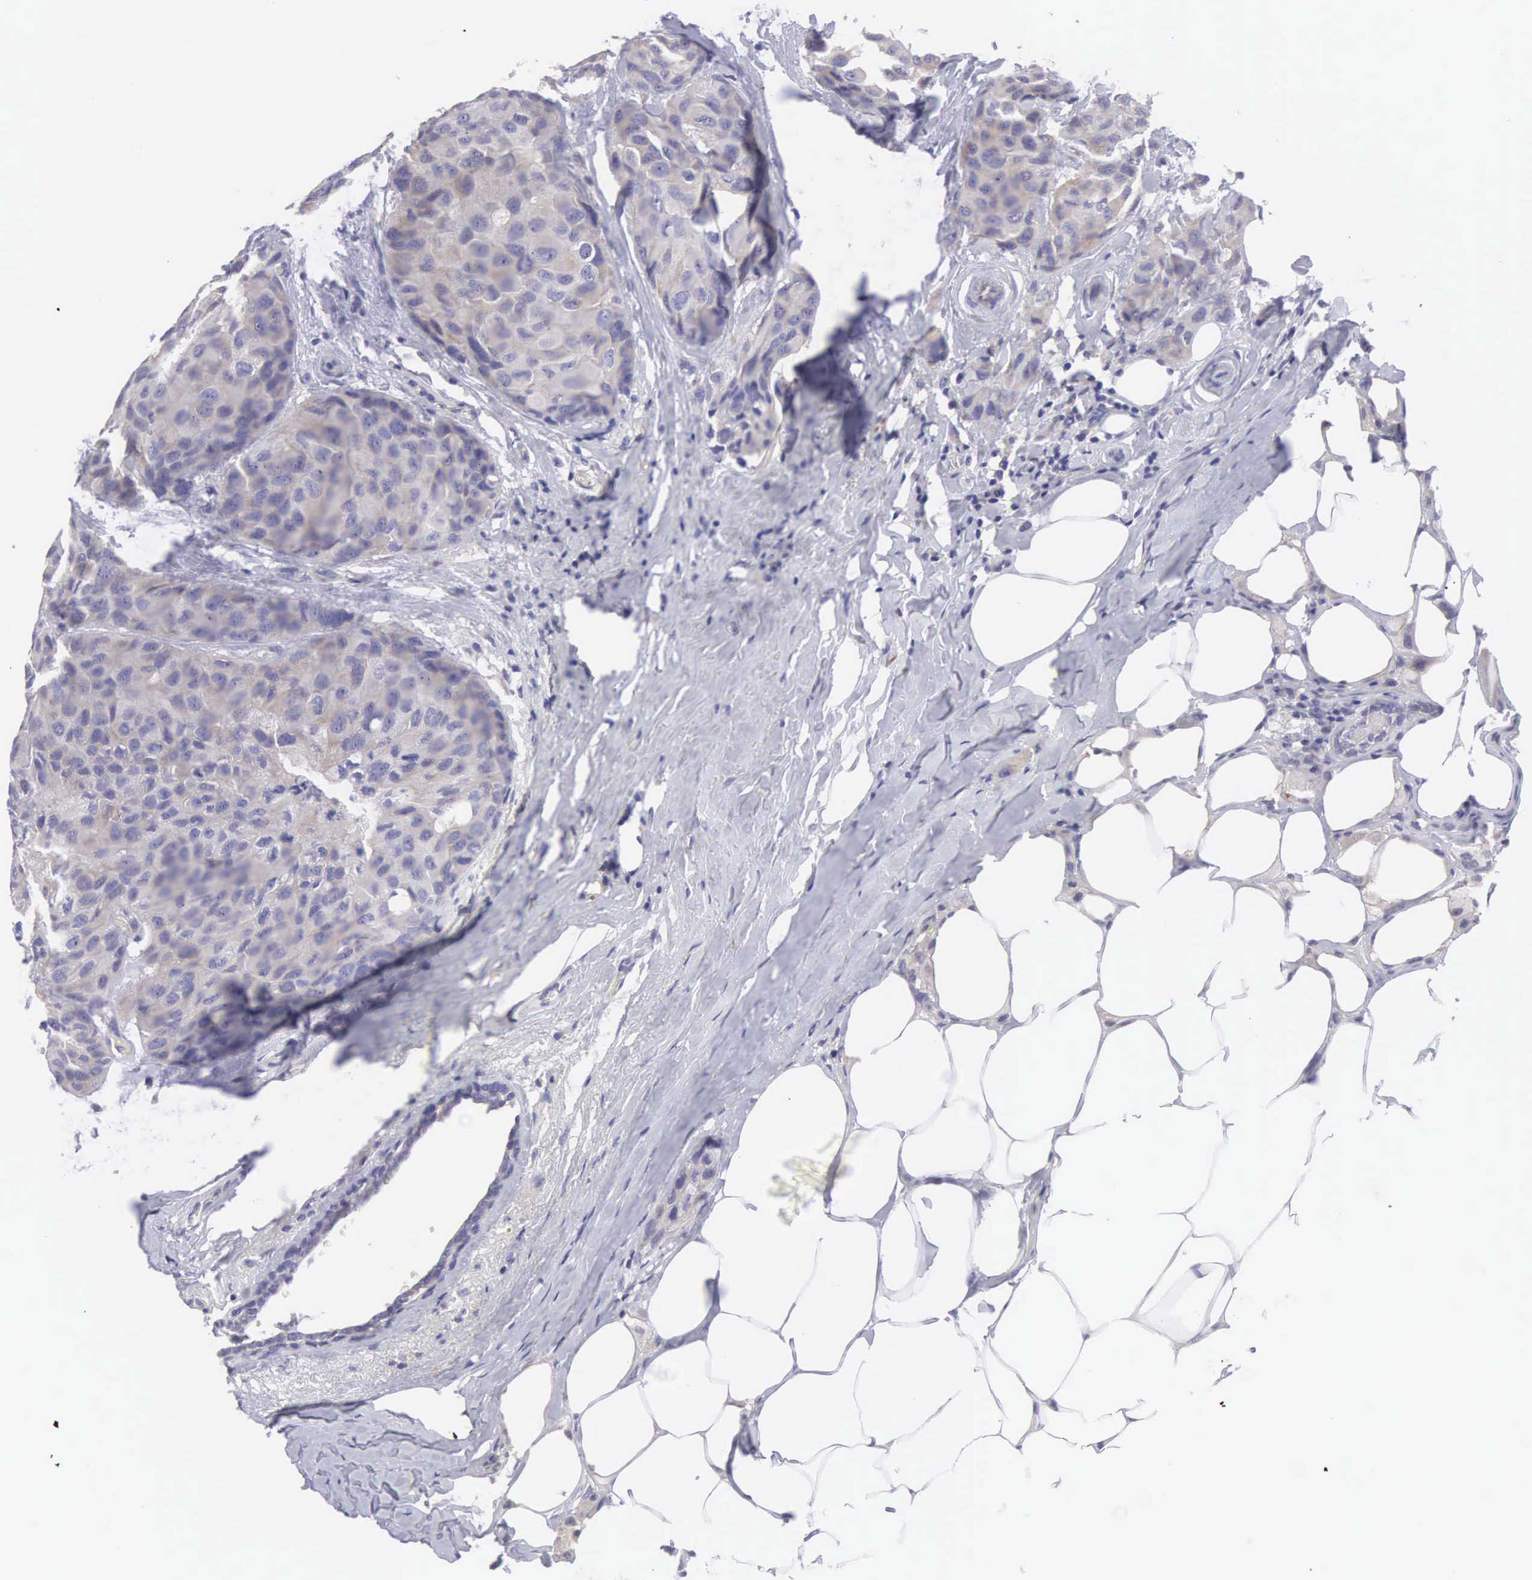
{"staining": {"intensity": "negative", "quantity": "none", "location": "none"}, "tissue": "breast cancer", "cell_type": "Tumor cells", "image_type": "cancer", "snomed": [{"axis": "morphology", "description": "Duct carcinoma"}, {"axis": "topography", "description": "Breast"}], "caption": "DAB (3,3'-diaminobenzidine) immunohistochemical staining of human infiltrating ductal carcinoma (breast) displays no significant positivity in tumor cells.", "gene": "SLITRK4", "patient": {"sex": "female", "age": 68}}